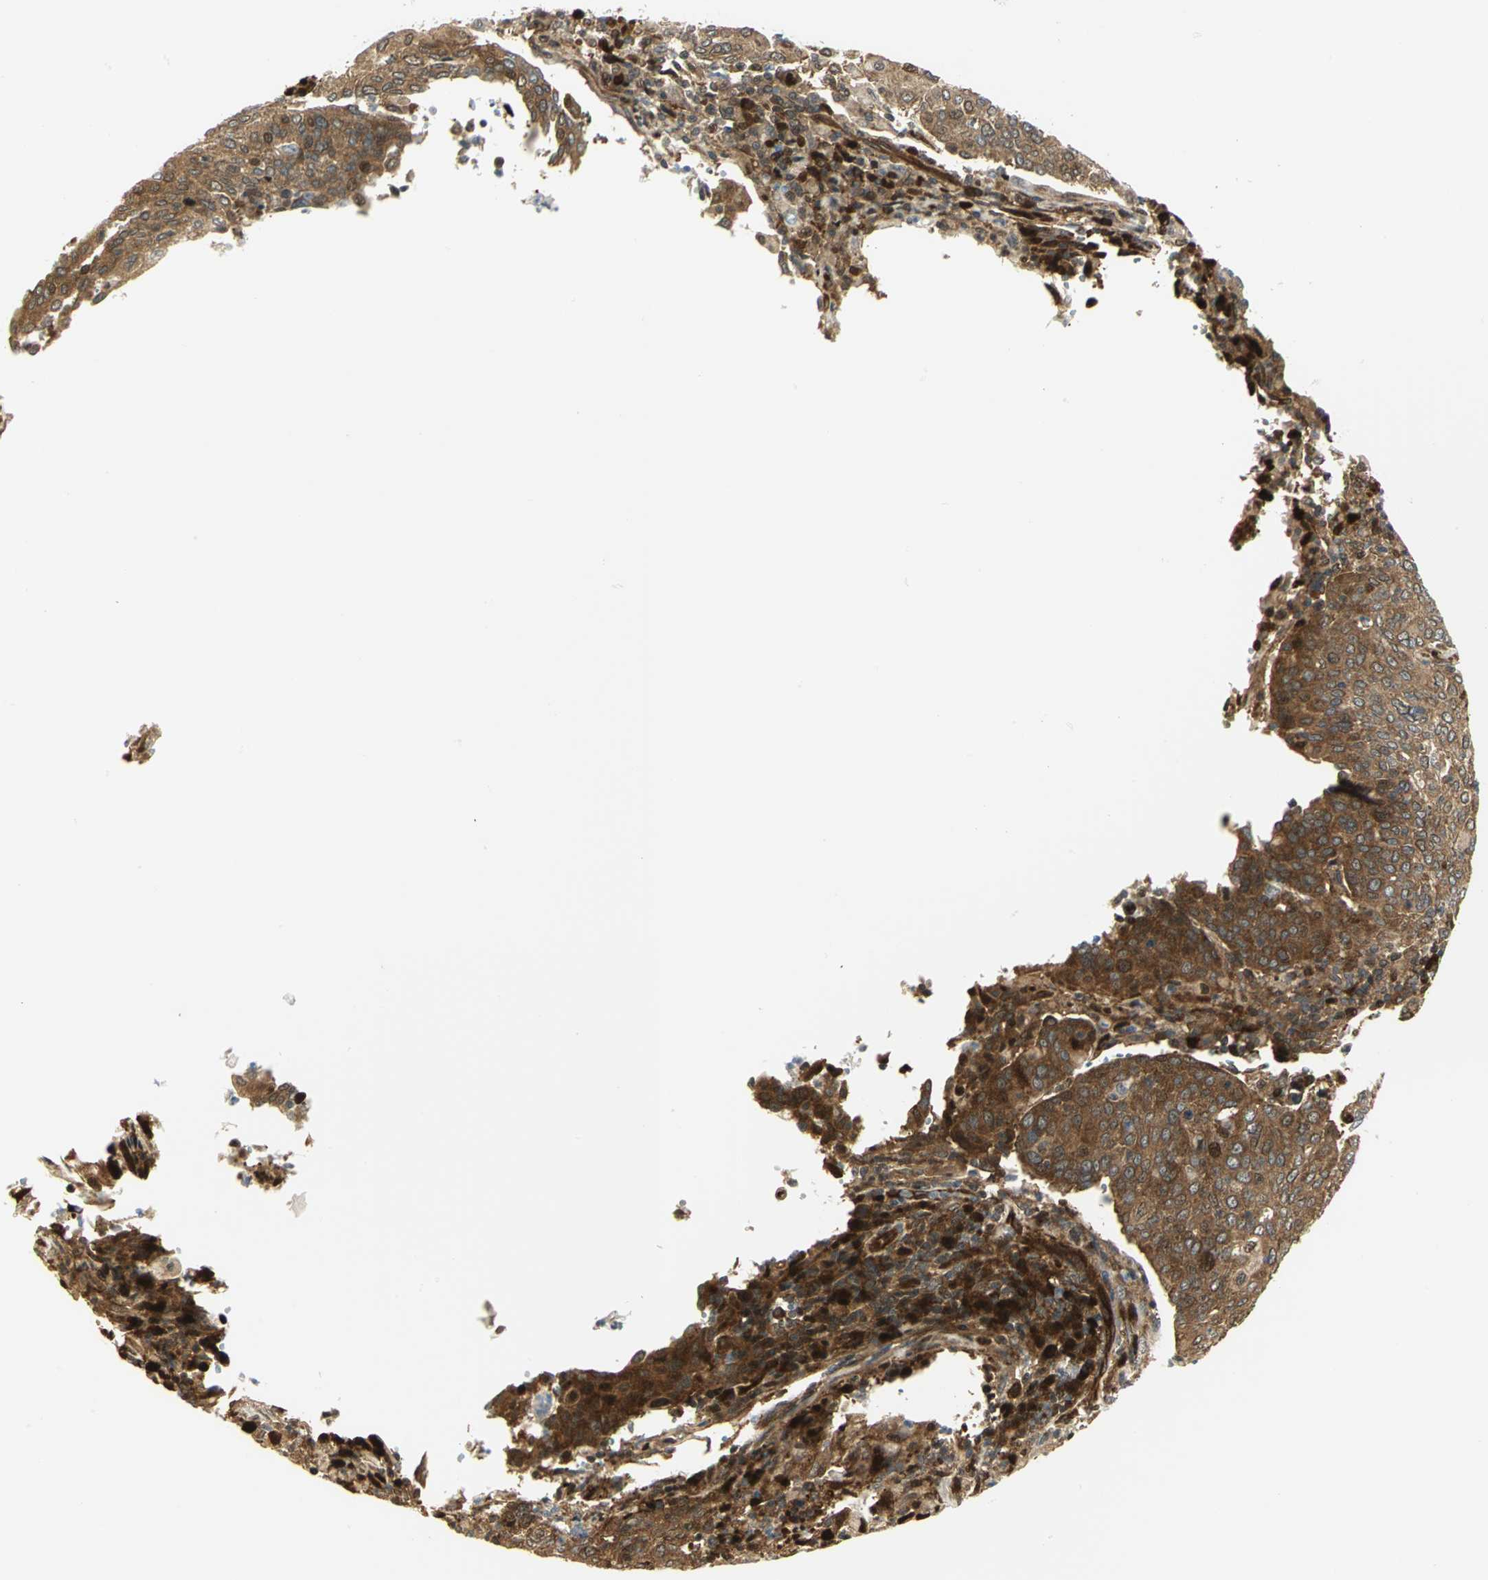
{"staining": {"intensity": "strong", "quantity": ">75%", "location": "cytoplasmic/membranous"}, "tissue": "cervical cancer", "cell_type": "Tumor cells", "image_type": "cancer", "snomed": [{"axis": "morphology", "description": "Squamous cell carcinoma, NOS"}, {"axis": "topography", "description": "Cervix"}], "caption": "A brown stain highlights strong cytoplasmic/membranous staining of a protein in human squamous cell carcinoma (cervical) tumor cells.", "gene": "EEA1", "patient": {"sex": "female", "age": 40}}